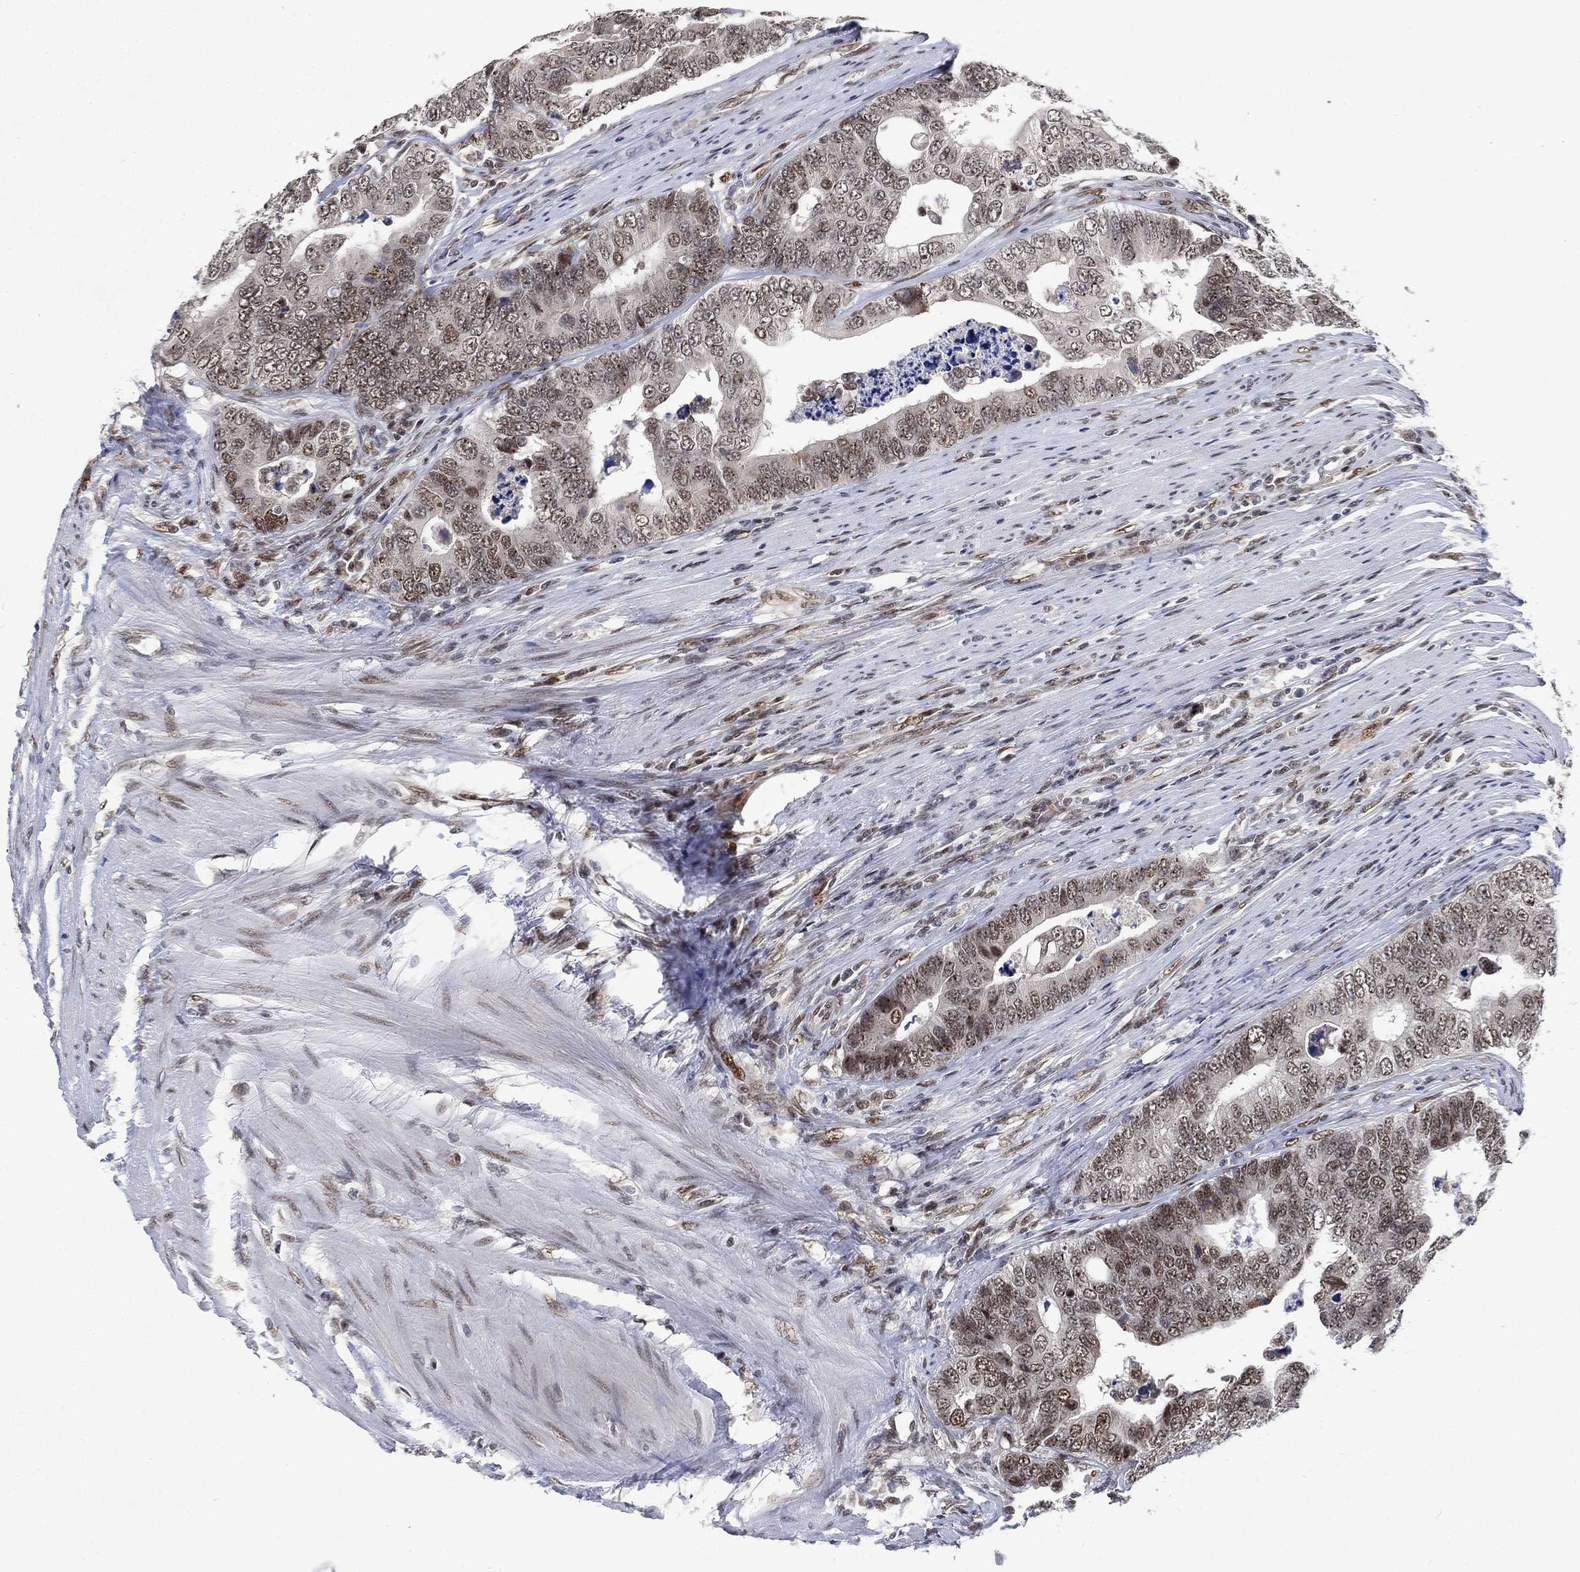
{"staining": {"intensity": "moderate", "quantity": ">75%", "location": "nuclear"}, "tissue": "colorectal cancer", "cell_type": "Tumor cells", "image_type": "cancer", "snomed": [{"axis": "morphology", "description": "Adenocarcinoma, NOS"}, {"axis": "topography", "description": "Colon"}], "caption": "There is medium levels of moderate nuclear expression in tumor cells of colorectal cancer, as demonstrated by immunohistochemical staining (brown color).", "gene": "YLPM1", "patient": {"sex": "female", "age": 72}}